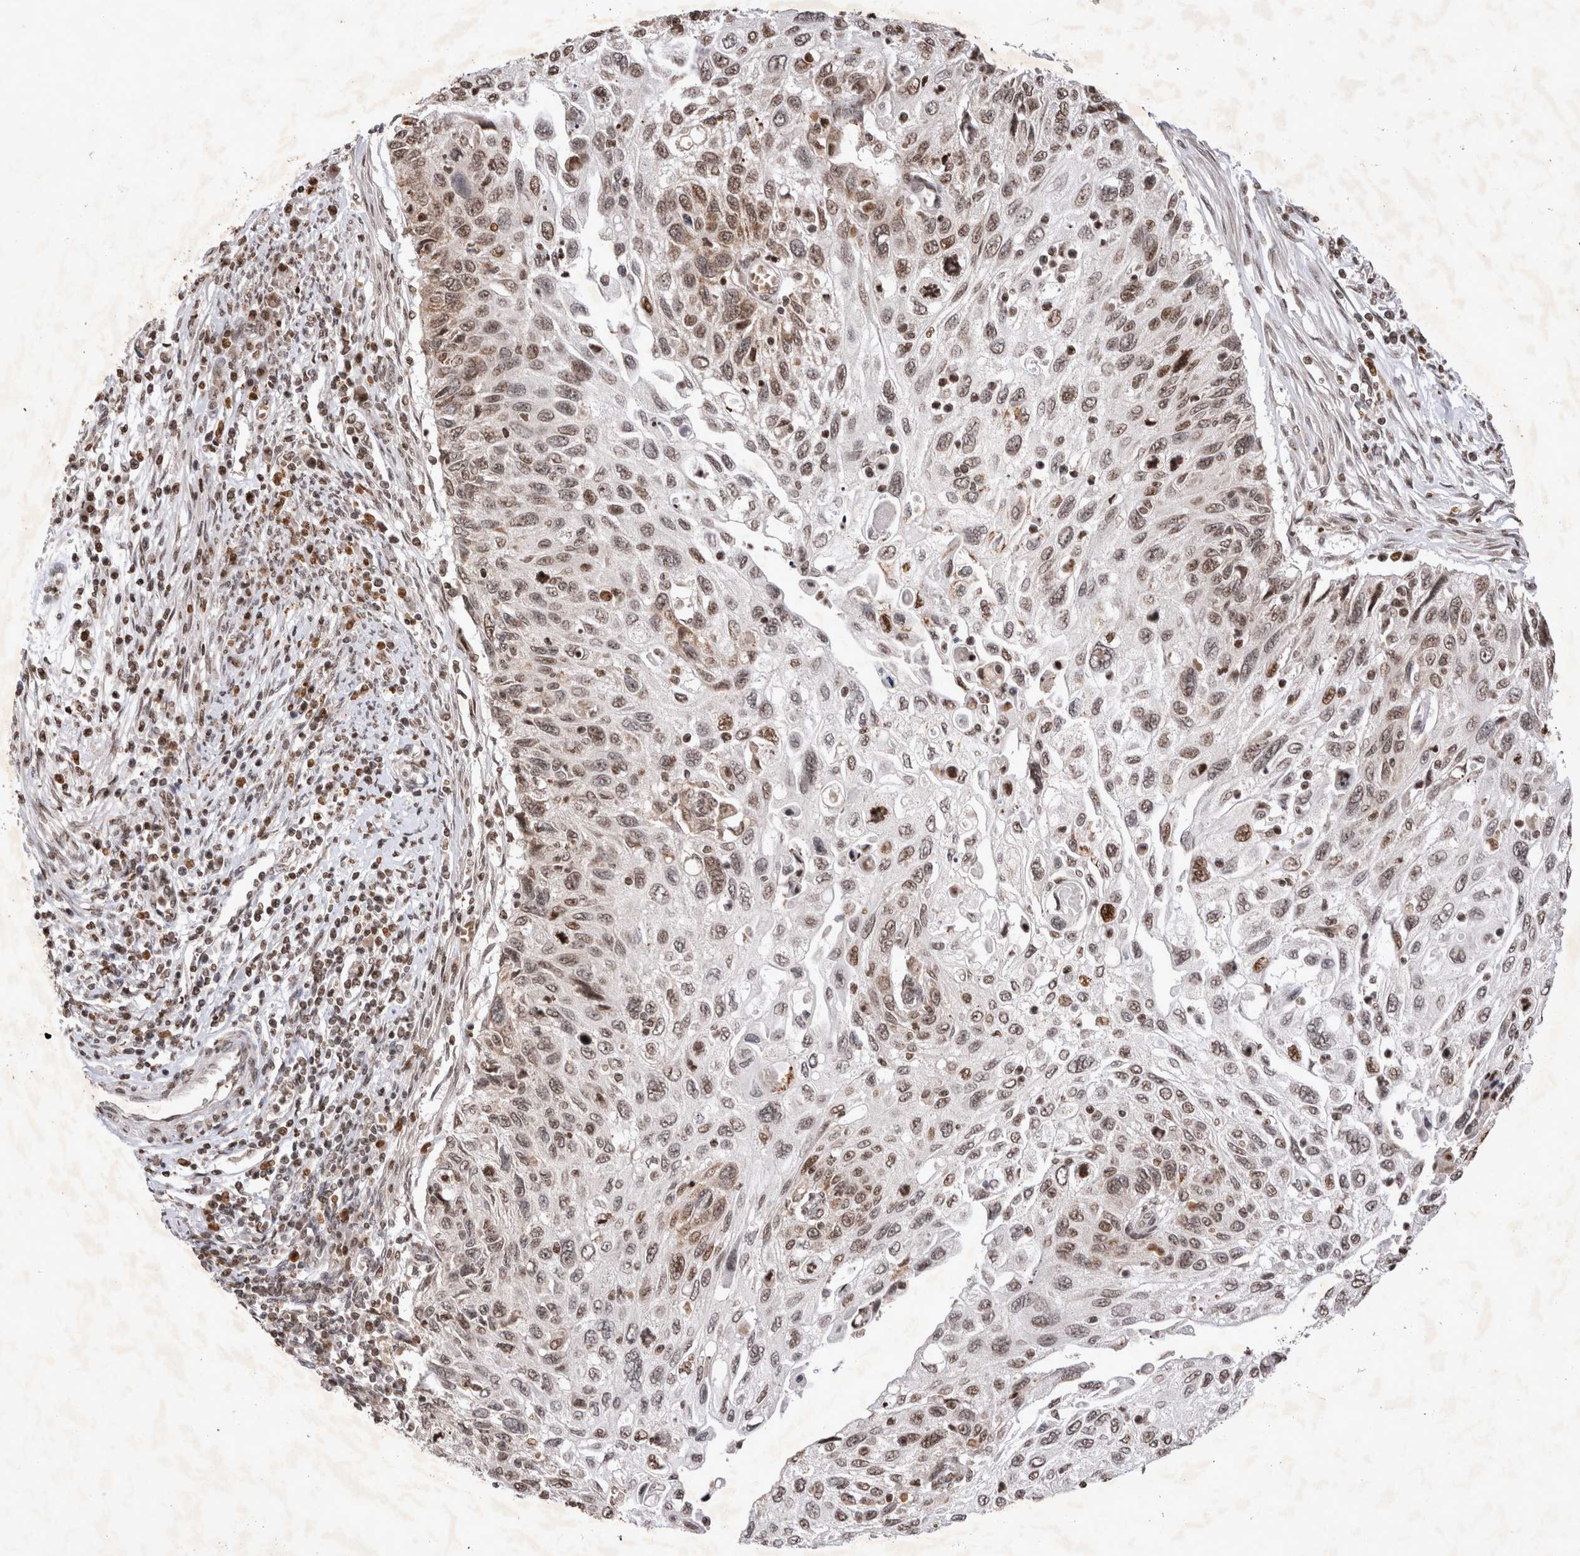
{"staining": {"intensity": "moderate", "quantity": ">75%", "location": "nuclear"}, "tissue": "cervical cancer", "cell_type": "Tumor cells", "image_type": "cancer", "snomed": [{"axis": "morphology", "description": "Squamous cell carcinoma, NOS"}, {"axis": "topography", "description": "Cervix"}], "caption": "Immunohistochemical staining of human squamous cell carcinoma (cervical) reveals medium levels of moderate nuclear protein staining in approximately >75% of tumor cells.", "gene": "STK11", "patient": {"sex": "female", "age": 70}}